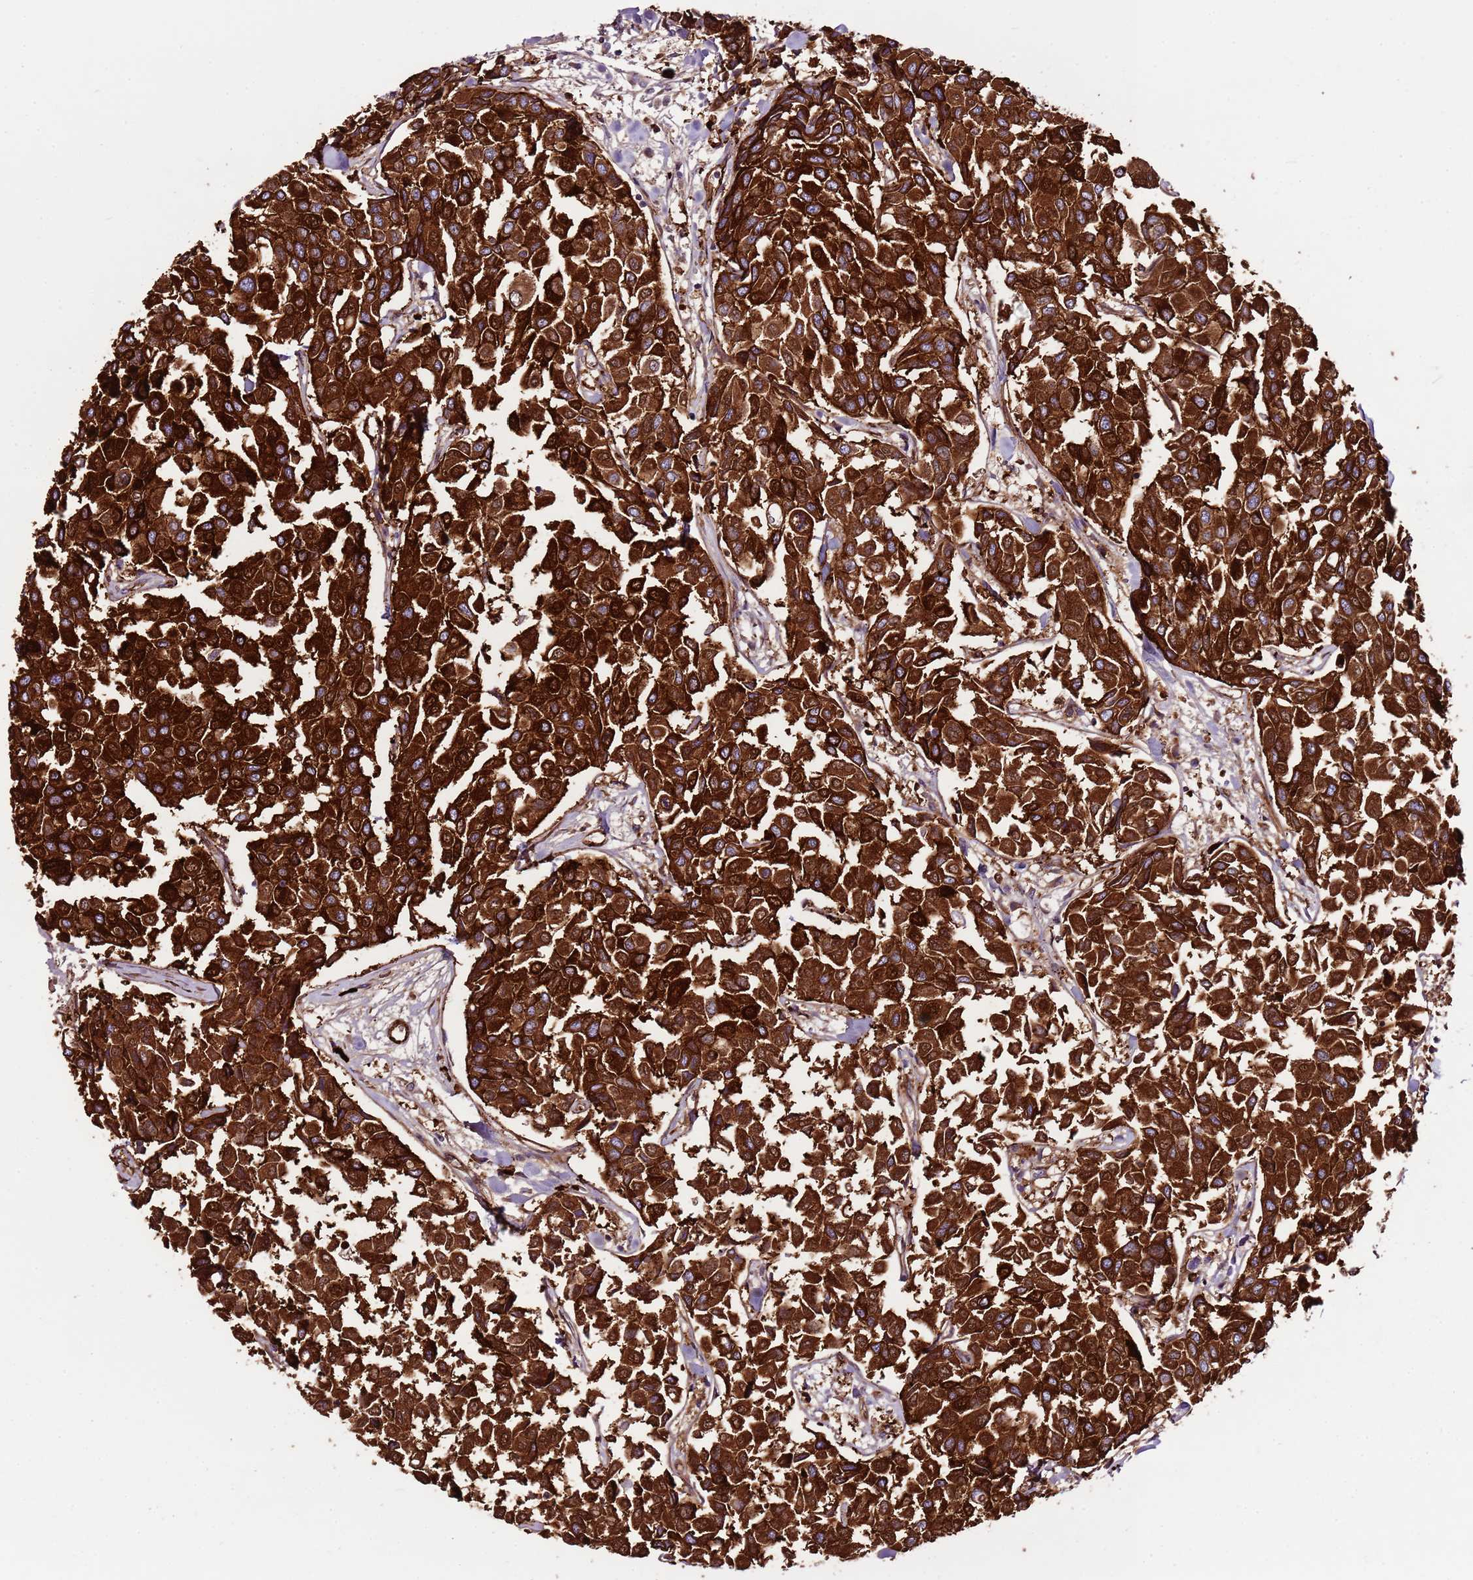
{"staining": {"intensity": "strong", "quantity": ">75%", "location": "cytoplasmic/membranous"}, "tissue": "breast cancer", "cell_type": "Tumor cells", "image_type": "cancer", "snomed": [{"axis": "morphology", "description": "Duct carcinoma"}, {"axis": "topography", "description": "Breast"}], "caption": "Protein expression analysis of human breast cancer reveals strong cytoplasmic/membranous staining in approximately >75% of tumor cells. Nuclei are stained in blue.", "gene": "ZNF827", "patient": {"sex": "female", "age": 55}}